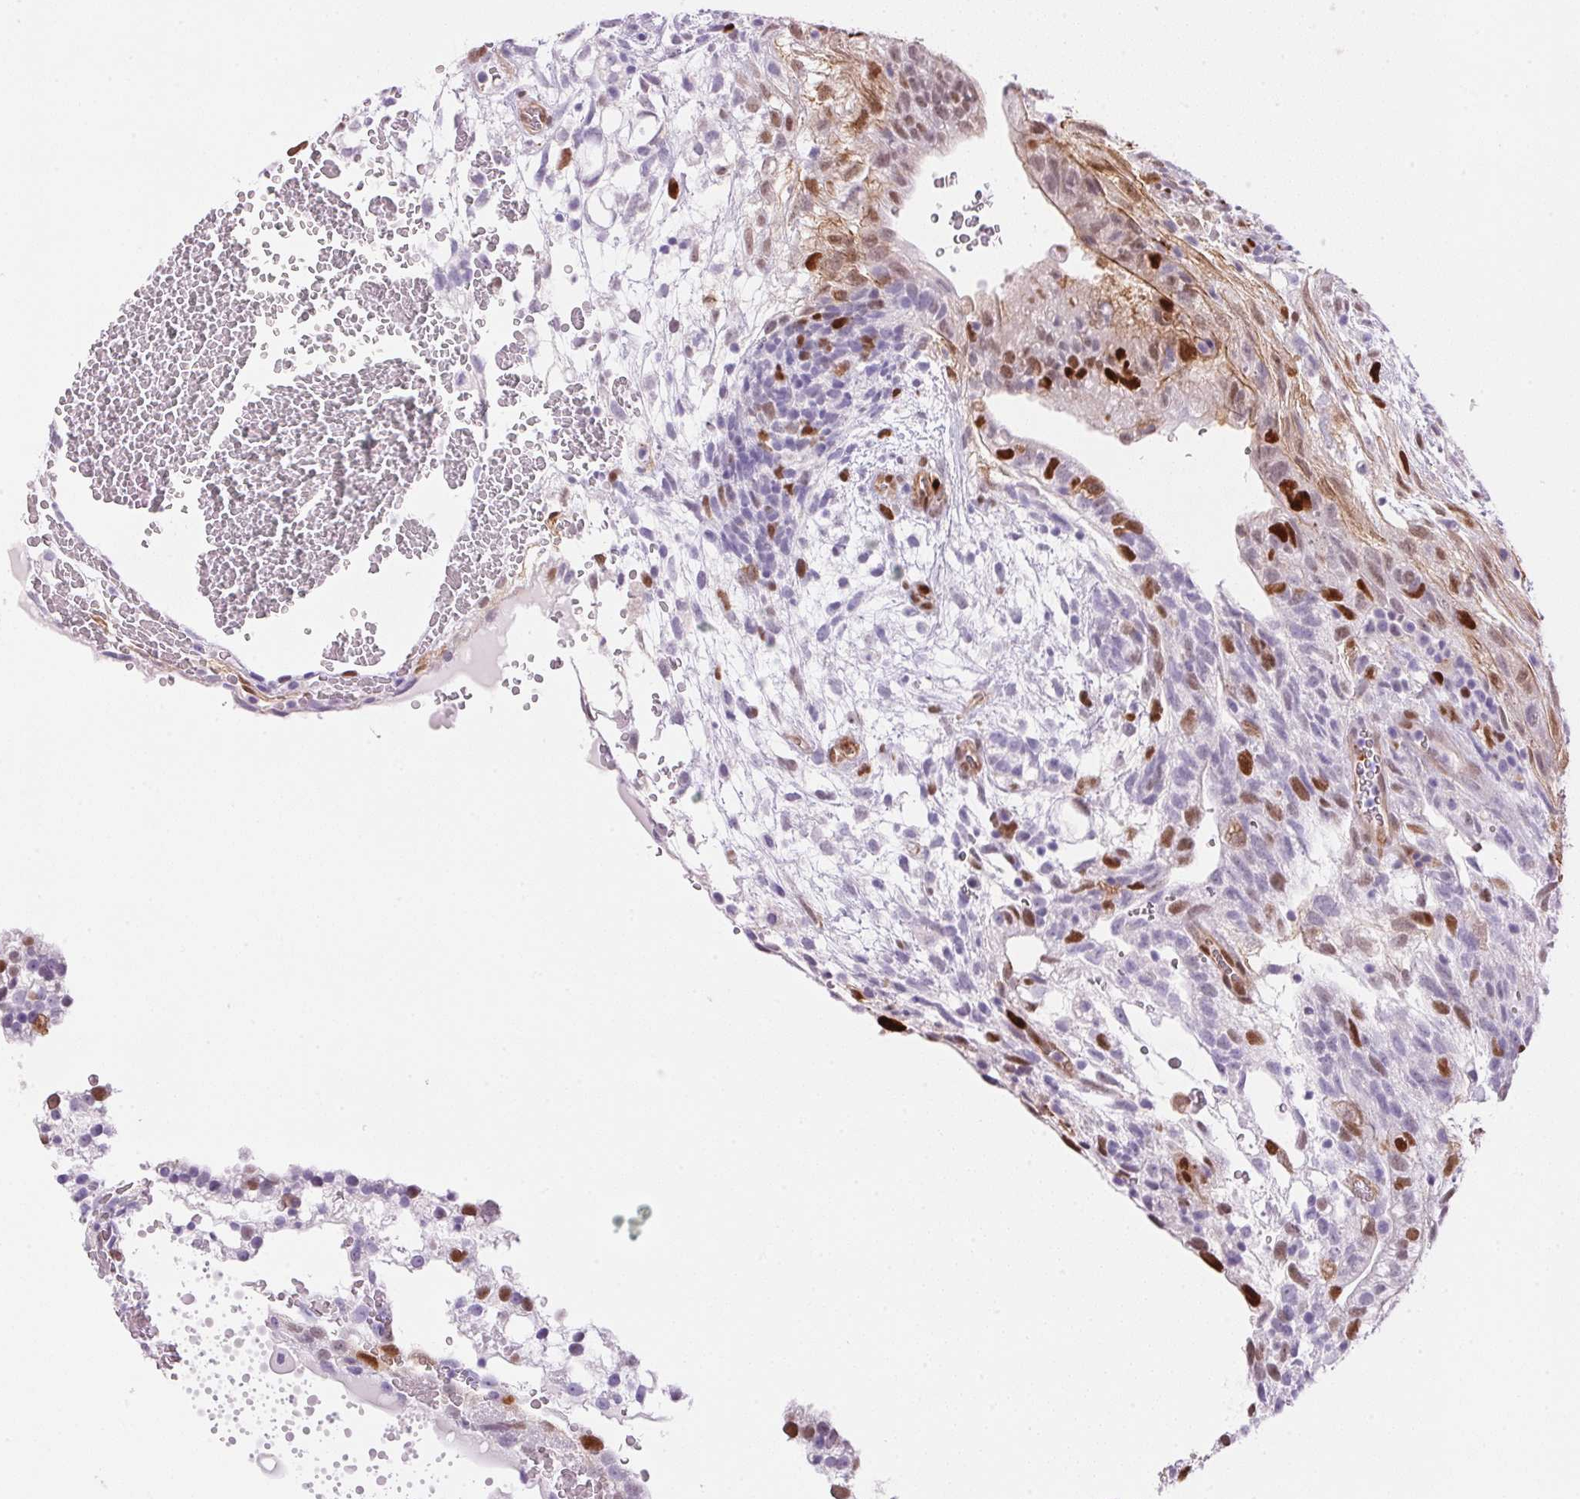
{"staining": {"intensity": "strong", "quantity": "<25%", "location": "nuclear"}, "tissue": "testis cancer", "cell_type": "Tumor cells", "image_type": "cancer", "snomed": [{"axis": "morphology", "description": "Normal tissue, NOS"}, {"axis": "morphology", "description": "Carcinoma, Embryonal, NOS"}, {"axis": "topography", "description": "Testis"}], "caption": "Immunohistochemical staining of human testis embryonal carcinoma shows strong nuclear protein expression in about <25% of tumor cells.", "gene": "SMTN", "patient": {"sex": "male", "age": 32}}